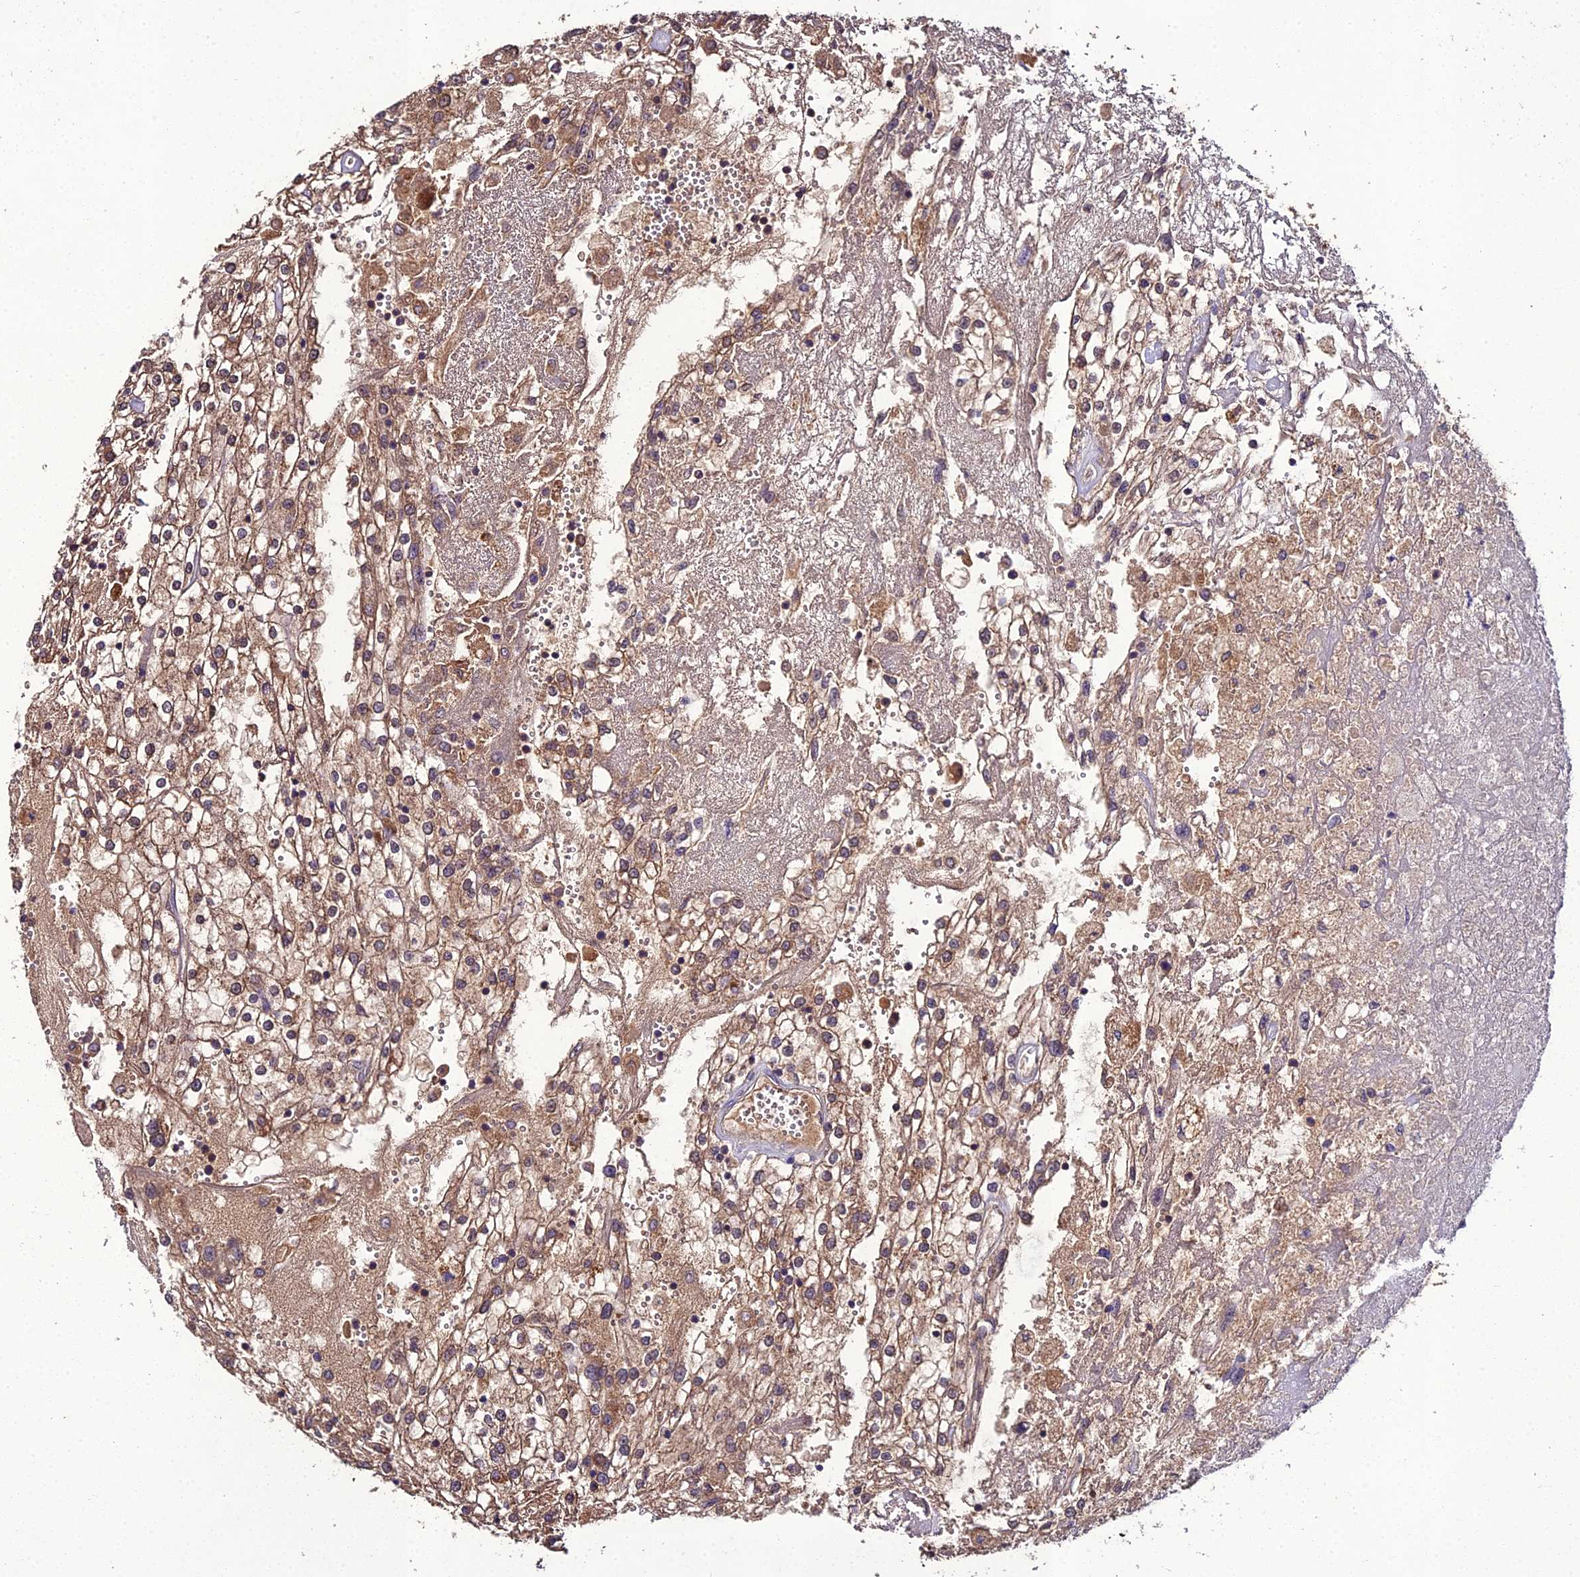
{"staining": {"intensity": "moderate", "quantity": ">75%", "location": "cytoplasmic/membranous"}, "tissue": "renal cancer", "cell_type": "Tumor cells", "image_type": "cancer", "snomed": [{"axis": "morphology", "description": "Adenocarcinoma, NOS"}, {"axis": "topography", "description": "Kidney"}], "caption": "This histopathology image demonstrates renal cancer stained with immunohistochemistry to label a protein in brown. The cytoplasmic/membranous of tumor cells show moderate positivity for the protein. Nuclei are counter-stained blue.", "gene": "TMEM258", "patient": {"sex": "female", "age": 52}}